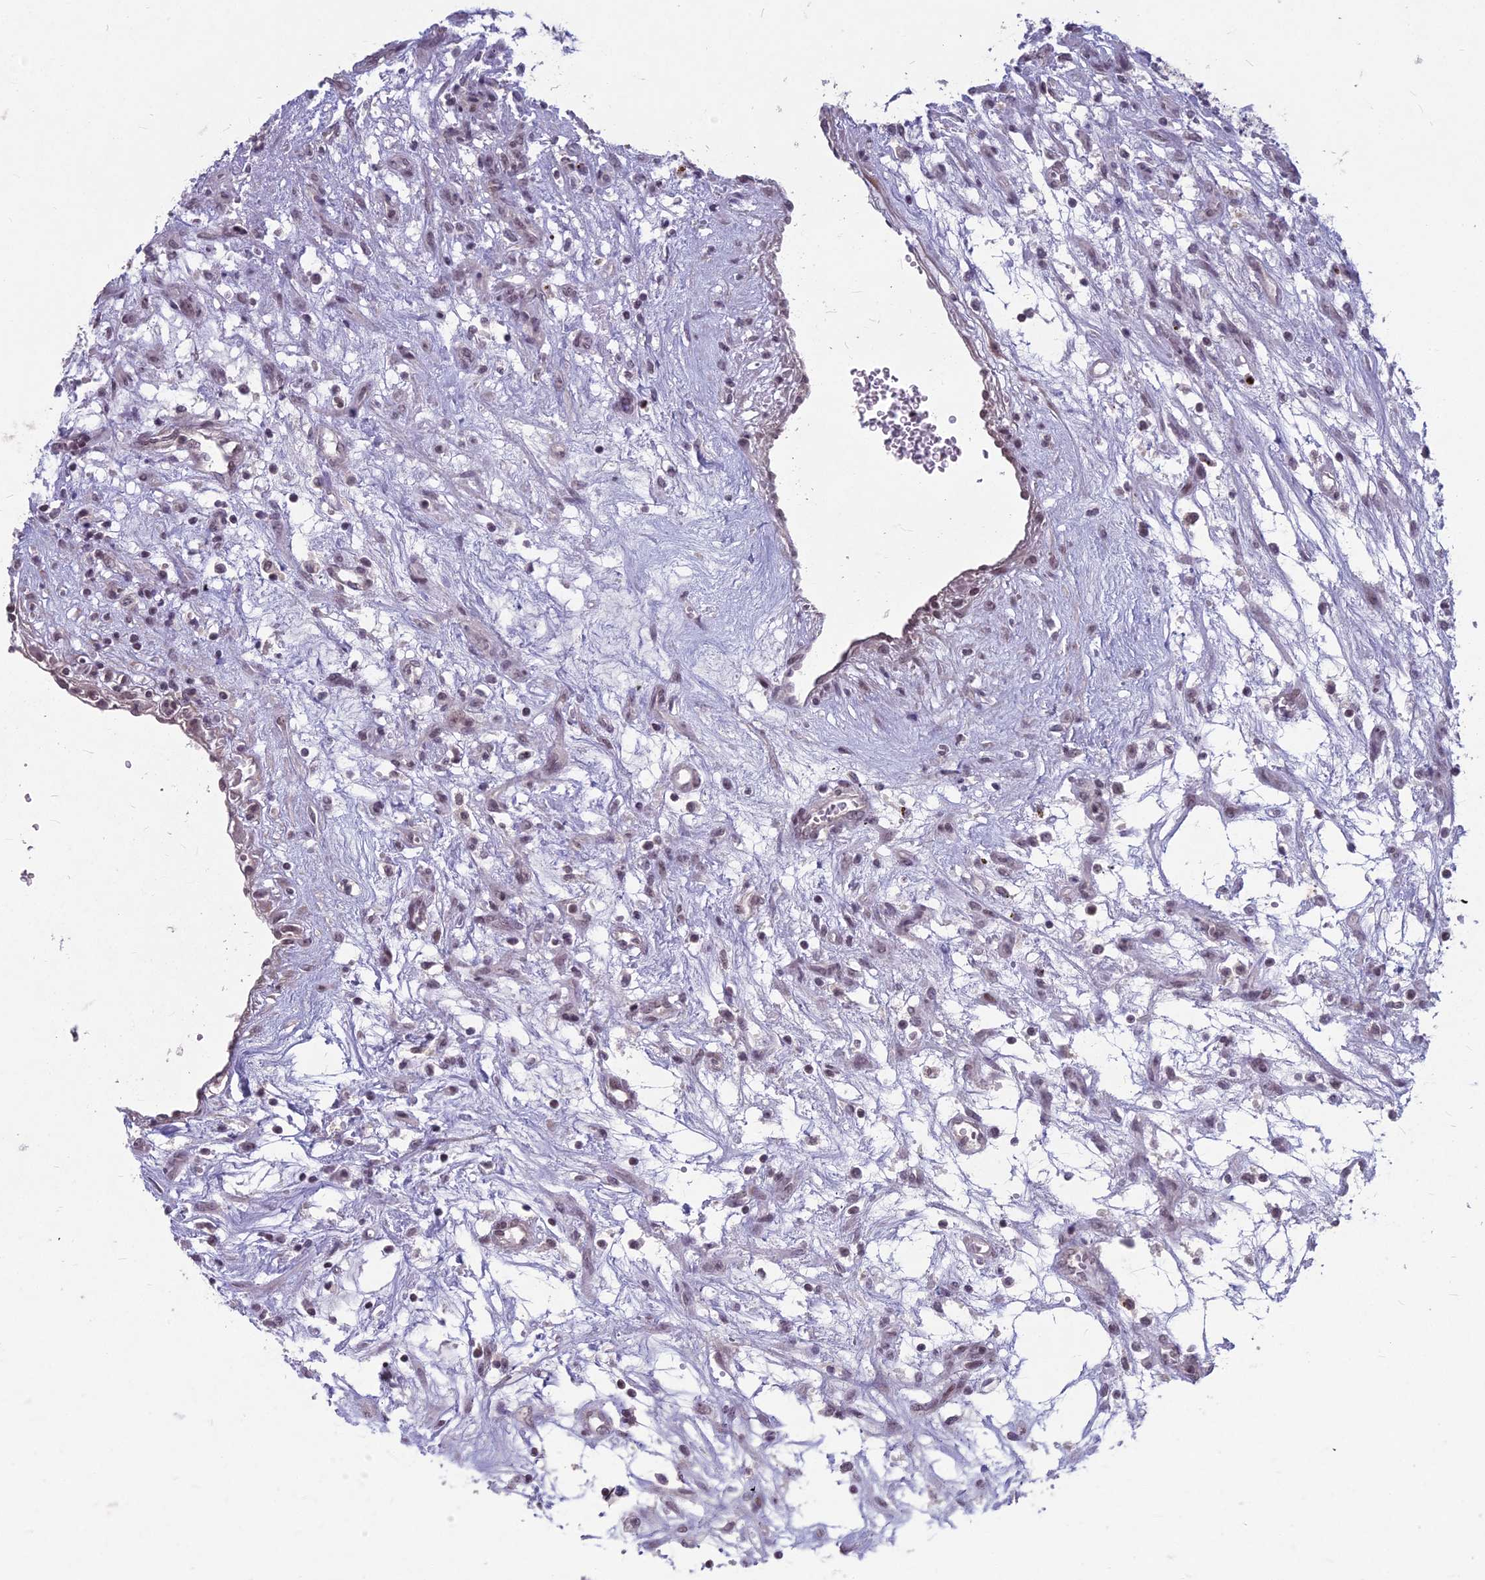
{"staining": {"intensity": "weak", "quantity": "25%-75%", "location": "nuclear"}, "tissue": "renal cancer", "cell_type": "Tumor cells", "image_type": "cancer", "snomed": [{"axis": "morphology", "description": "Adenocarcinoma, NOS"}, {"axis": "topography", "description": "Kidney"}], "caption": "A micrograph of renal adenocarcinoma stained for a protein demonstrates weak nuclear brown staining in tumor cells. The staining was performed using DAB (3,3'-diaminobenzidine), with brown indicating positive protein expression. Nuclei are stained blue with hematoxylin.", "gene": "KAT7", "patient": {"sex": "female", "age": 57}}